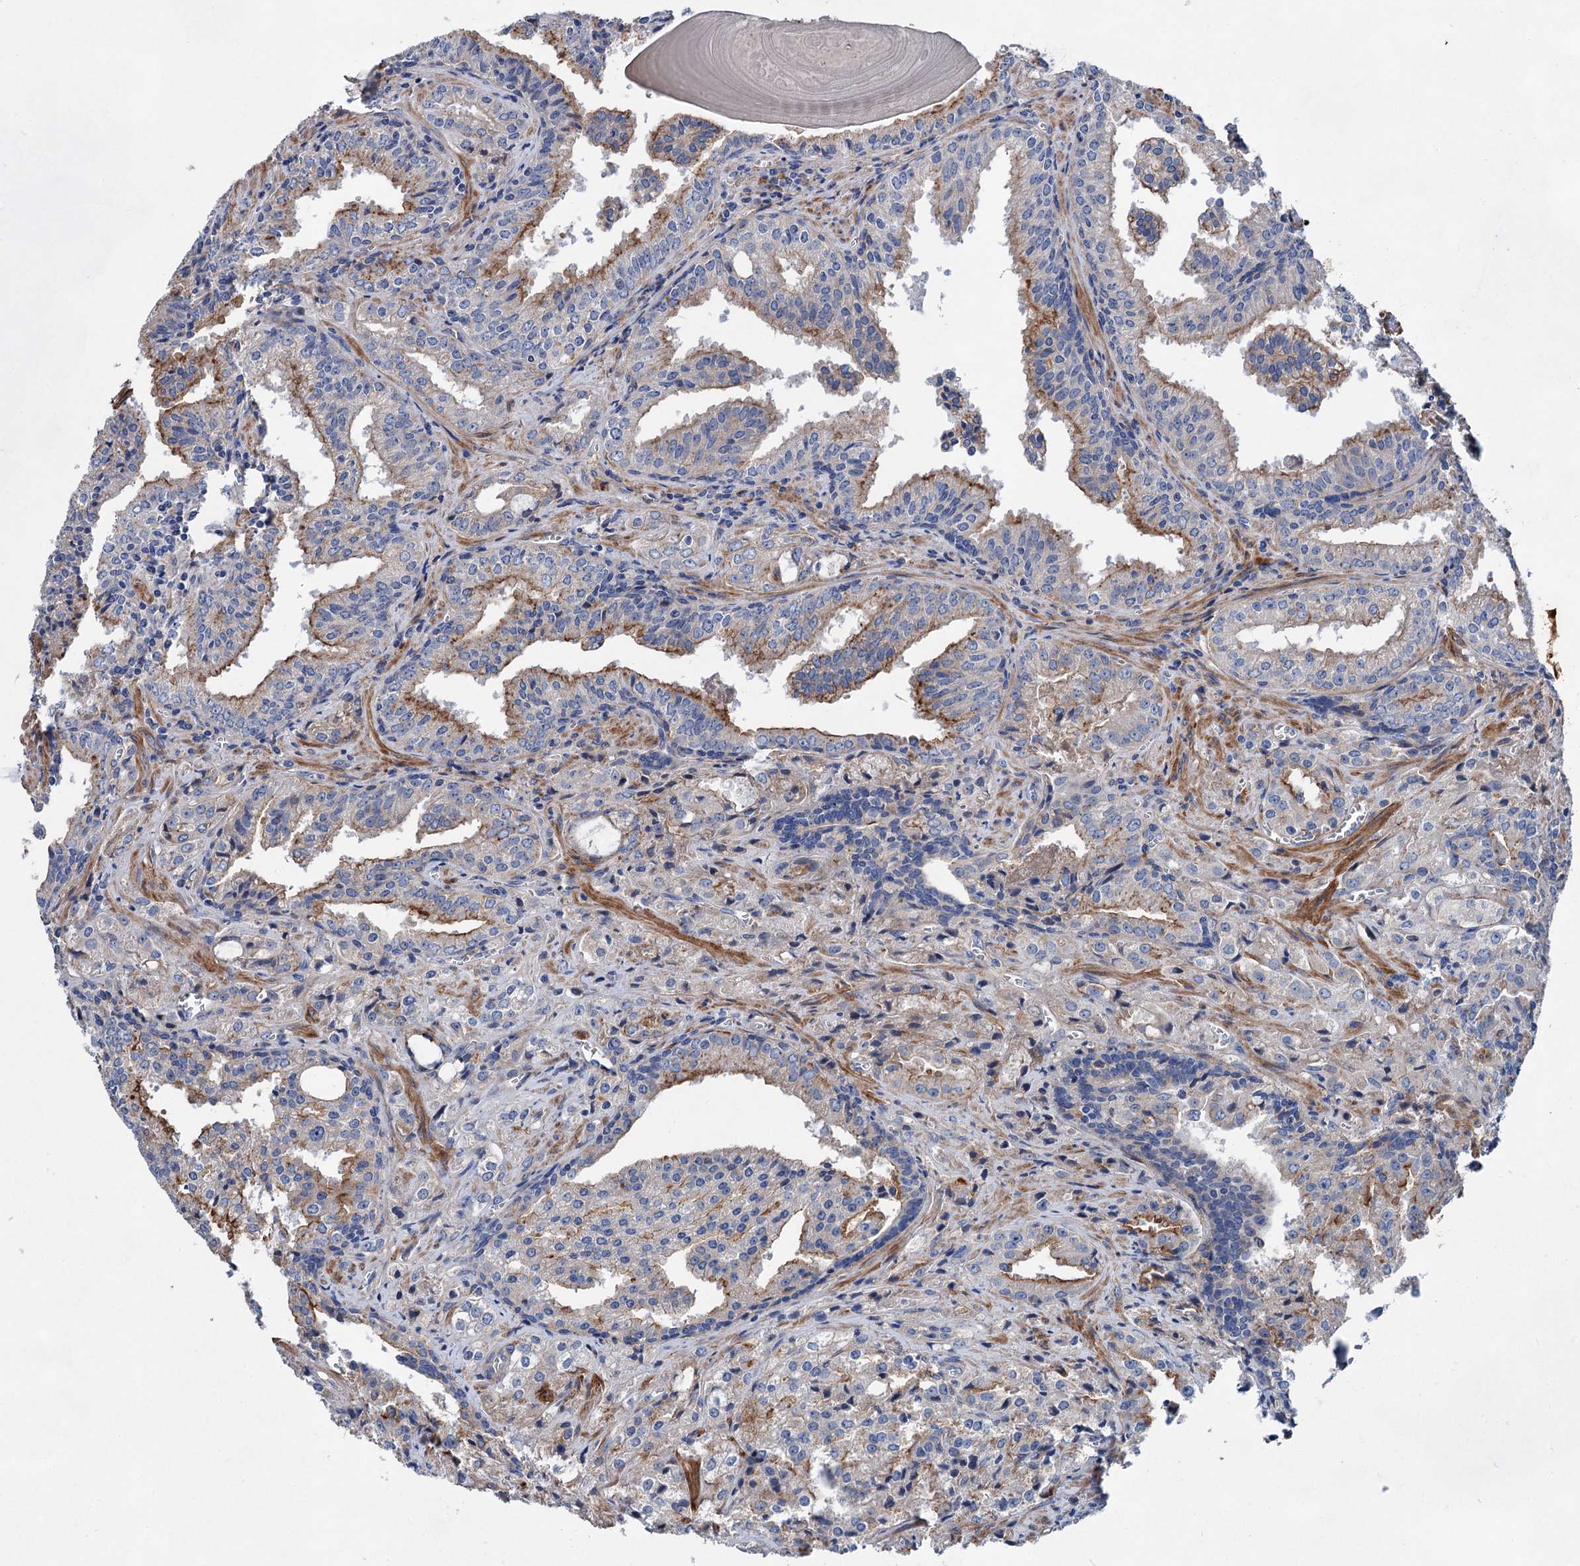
{"staining": {"intensity": "moderate", "quantity": "<25%", "location": "cytoplasmic/membranous"}, "tissue": "prostate cancer", "cell_type": "Tumor cells", "image_type": "cancer", "snomed": [{"axis": "morphology", "description": "Adenocarcinoma, High grade"}, {"axis": "topography", "description": "Prostate"}], "caption": "Prostate cancer (high-grade adenocarcinoma) stained for a protein exhibits moderate cytoplasmic/membranous positivity in tumor cells. Nuclei are stained in blue.", "gene": "GPR155", "patient": {"sex": "male", "age": 68}}